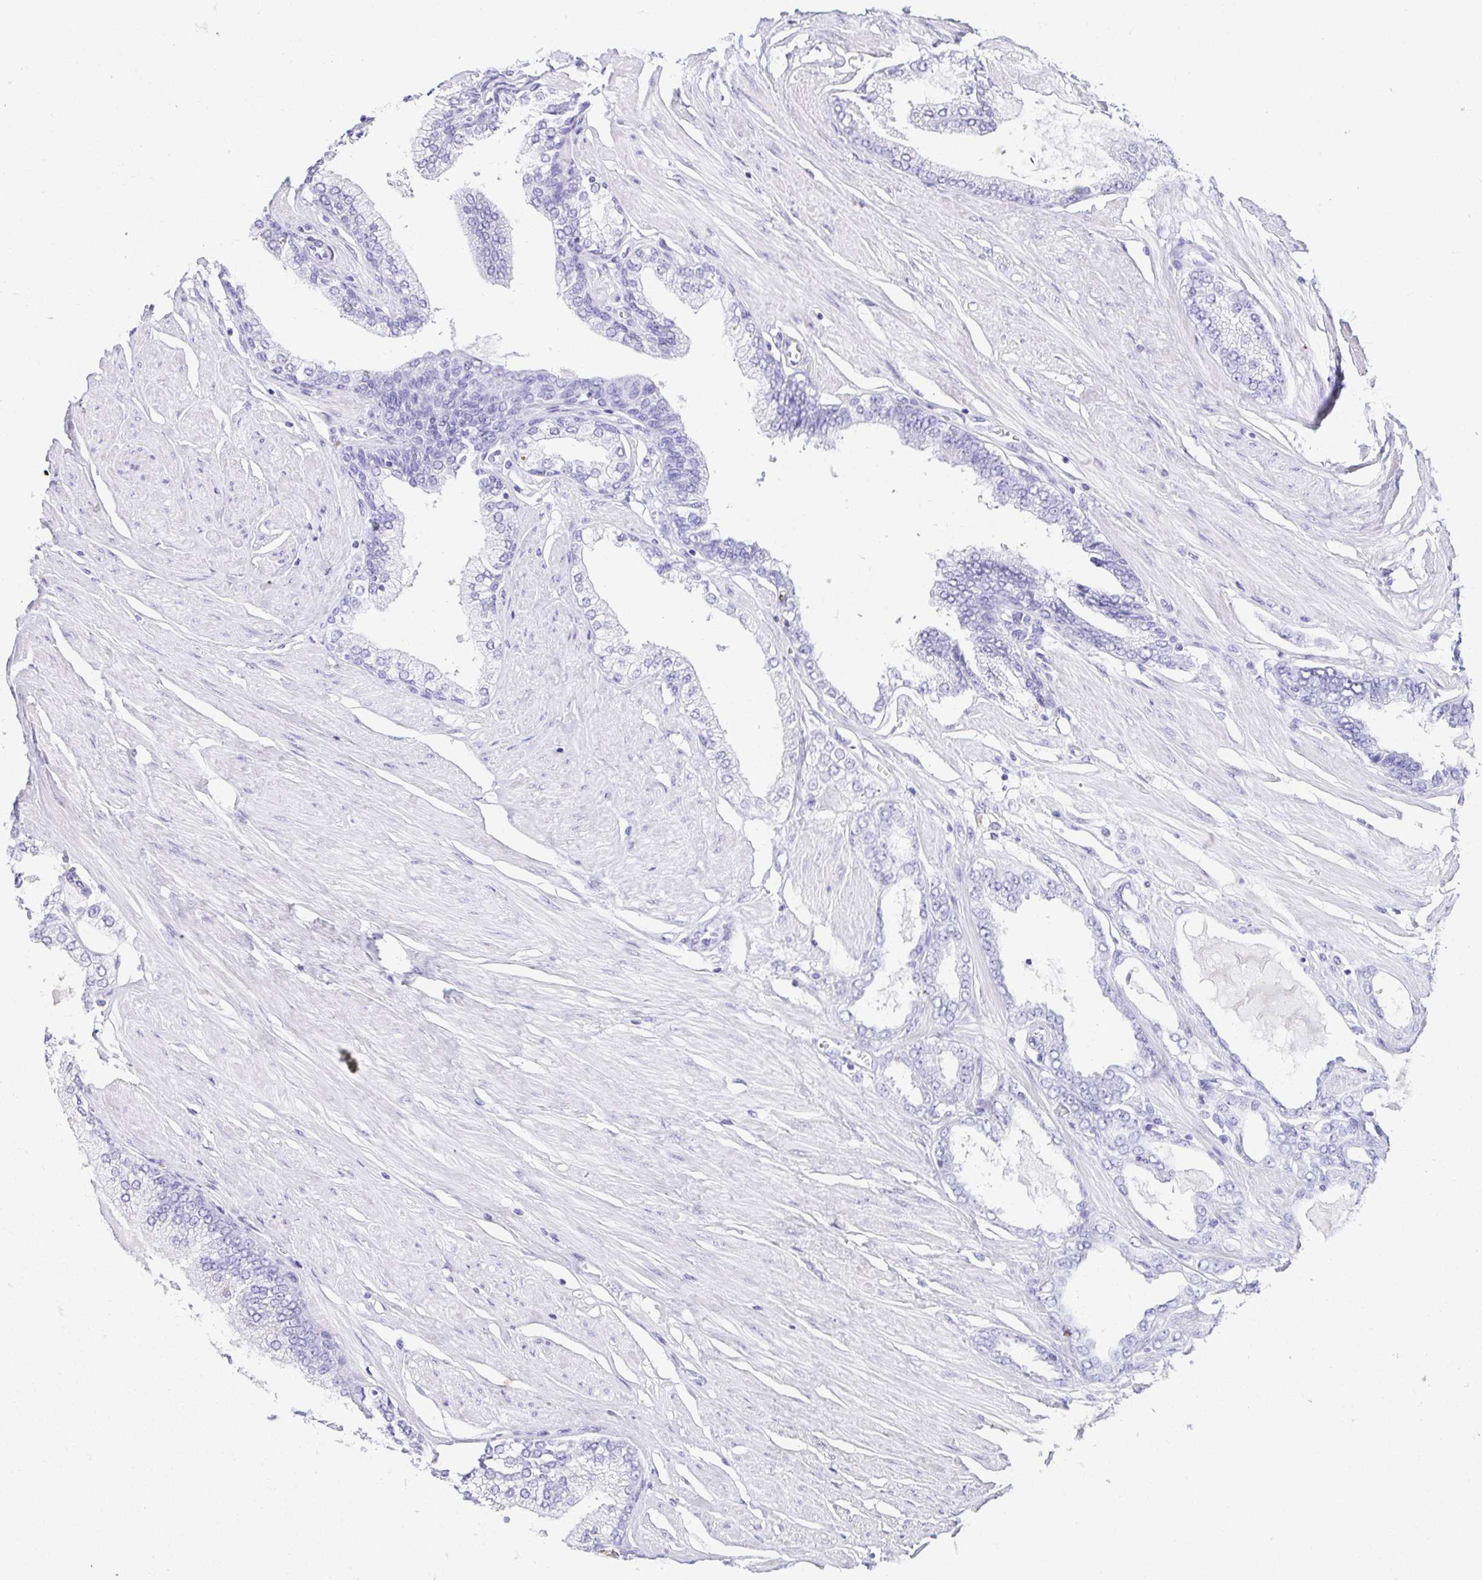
{"staining": {"intensity": "negative", "quantity": "none", "location": "none"}, "tissue": "prostate cancer", "cell_type": "Tumor cells", "image_type": "cancer", "snomed": [{"axis": "morphology", "description": "Adenocarcinoma, Low grade"}, {"axis": "topography", "description": "Prostate"}], "caption": "Low-grade adenocarcinoma (prostate) was stained to show a protein in brown. There is no significant expression in tumor cells. (Stains: DAB immunohistochemistry with hematoxylin counter stain, Microscopy: brightfield microscopy at high magnification).", "gene": "GKN1", "patient": {"sex": "male", "age": 55}}